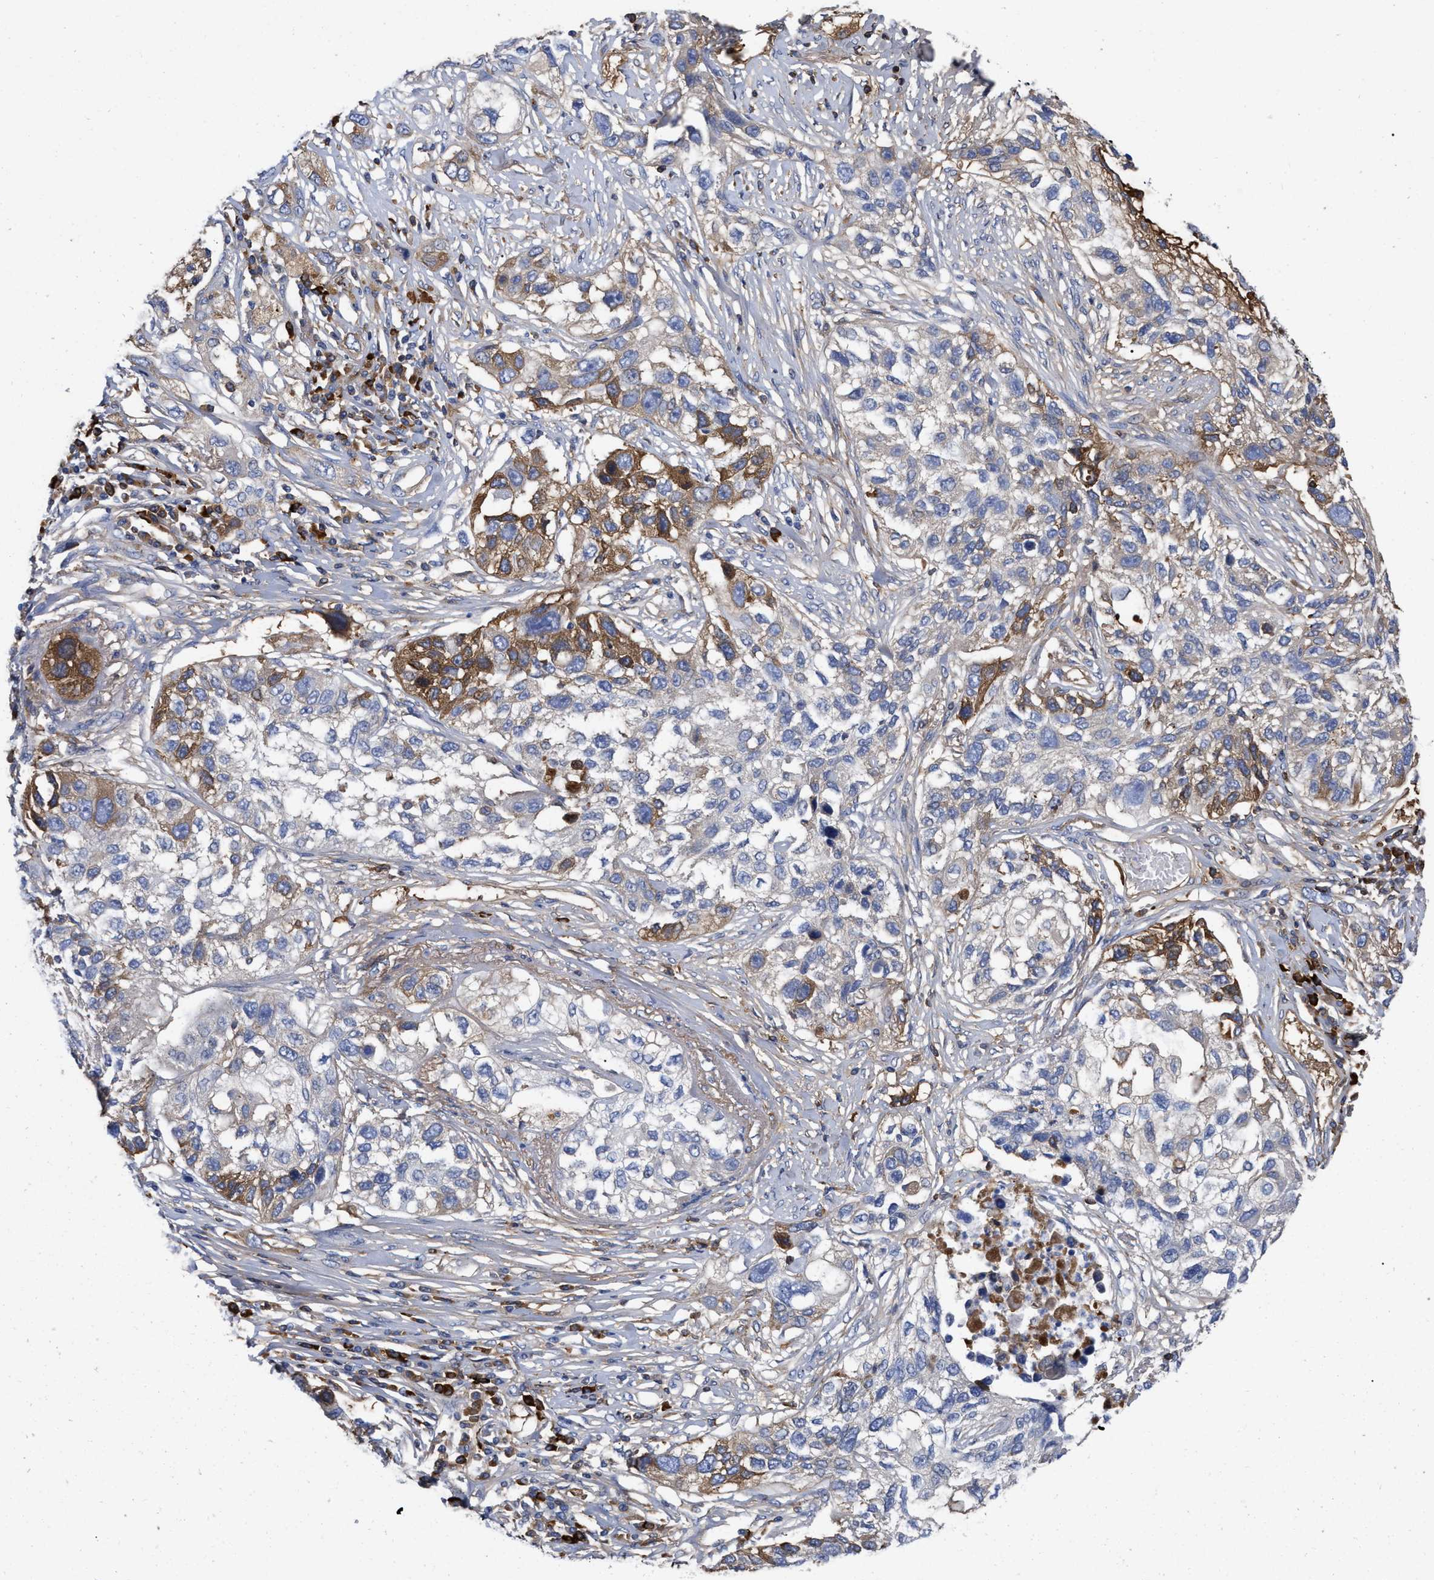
{"staining": {"intensity": "moderate", "quantity": "25%-75%", "location": "cytoplasmic/membranous"}, "tissue": "lung cancer", "cell_type": "Tumor cells", "image_type": "cancer", "snomed": [{"axis": "morphology", "description": "Squamous cell carcinoma, NOS"}, {"axis": "topography", "description": "Lung"}], "caption": "This image shows IHC staining of lung cancer, with medium moderate cytoplasmic/membranous staining in approximately 25%-75% of tumor cells.", "gene": "IGHV5-51", "patient": {"sex": "male", "age": 71}}